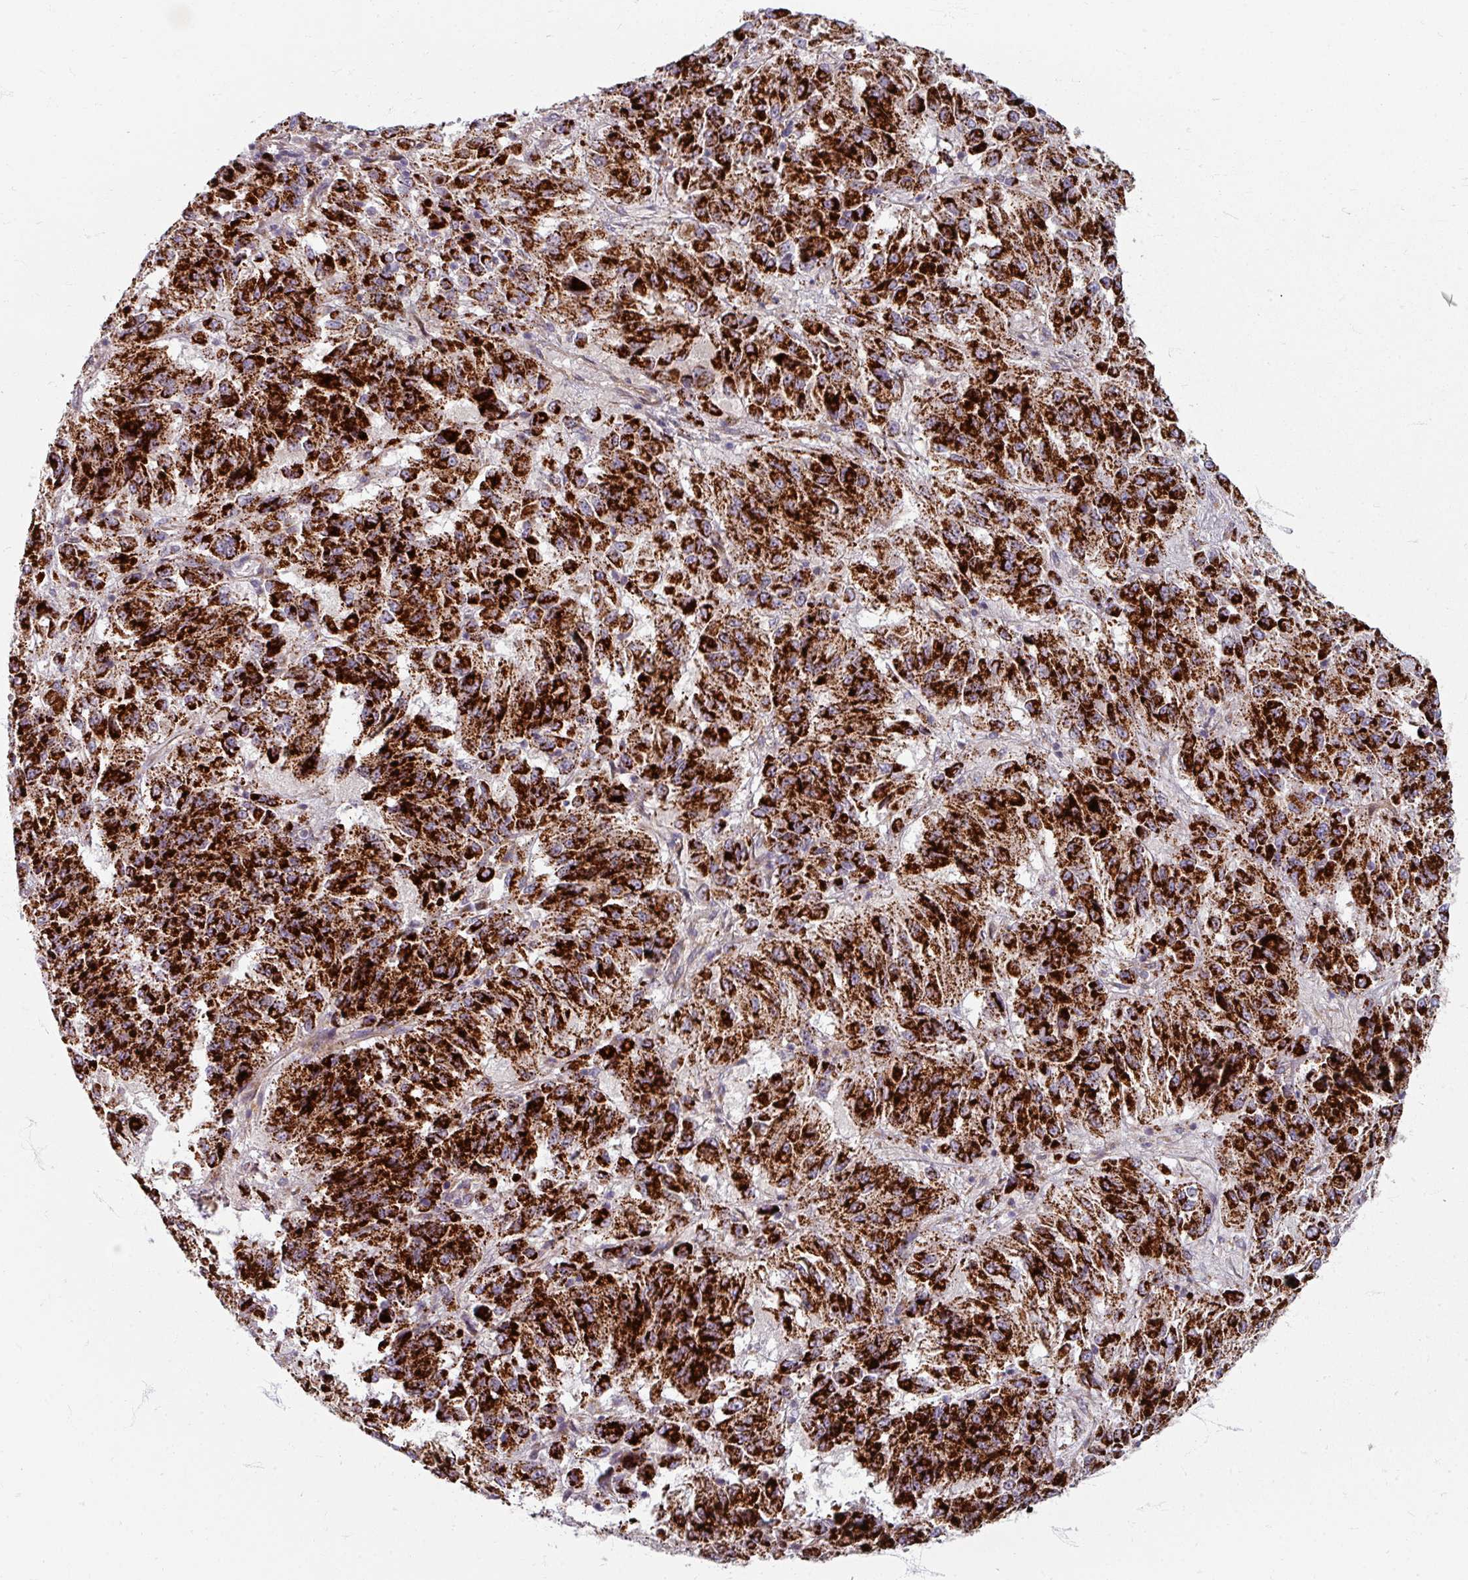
{"staining": {"intensity": "strong", "quantity": ">75%", "location": "cytoplasmic/membranous"}, "tissue": "melanoma", "cell_type": "Tumor cells", "image_type": "cancer", "snomed": [{"axis": "morphology", "description": "Malignant melanoma, Metastatic site"}, {"axis": "topography", "description": "Lung"}], "caption": "There is high levels of strong cytoplasmic/membranous positivity in tumor cells of malignant melanoma (metastatic site), as demonstrated by immunohistochemical staining (brown color).", "gene": "GABARAPL1", "patient": {"sex": "male", "age": 64}}